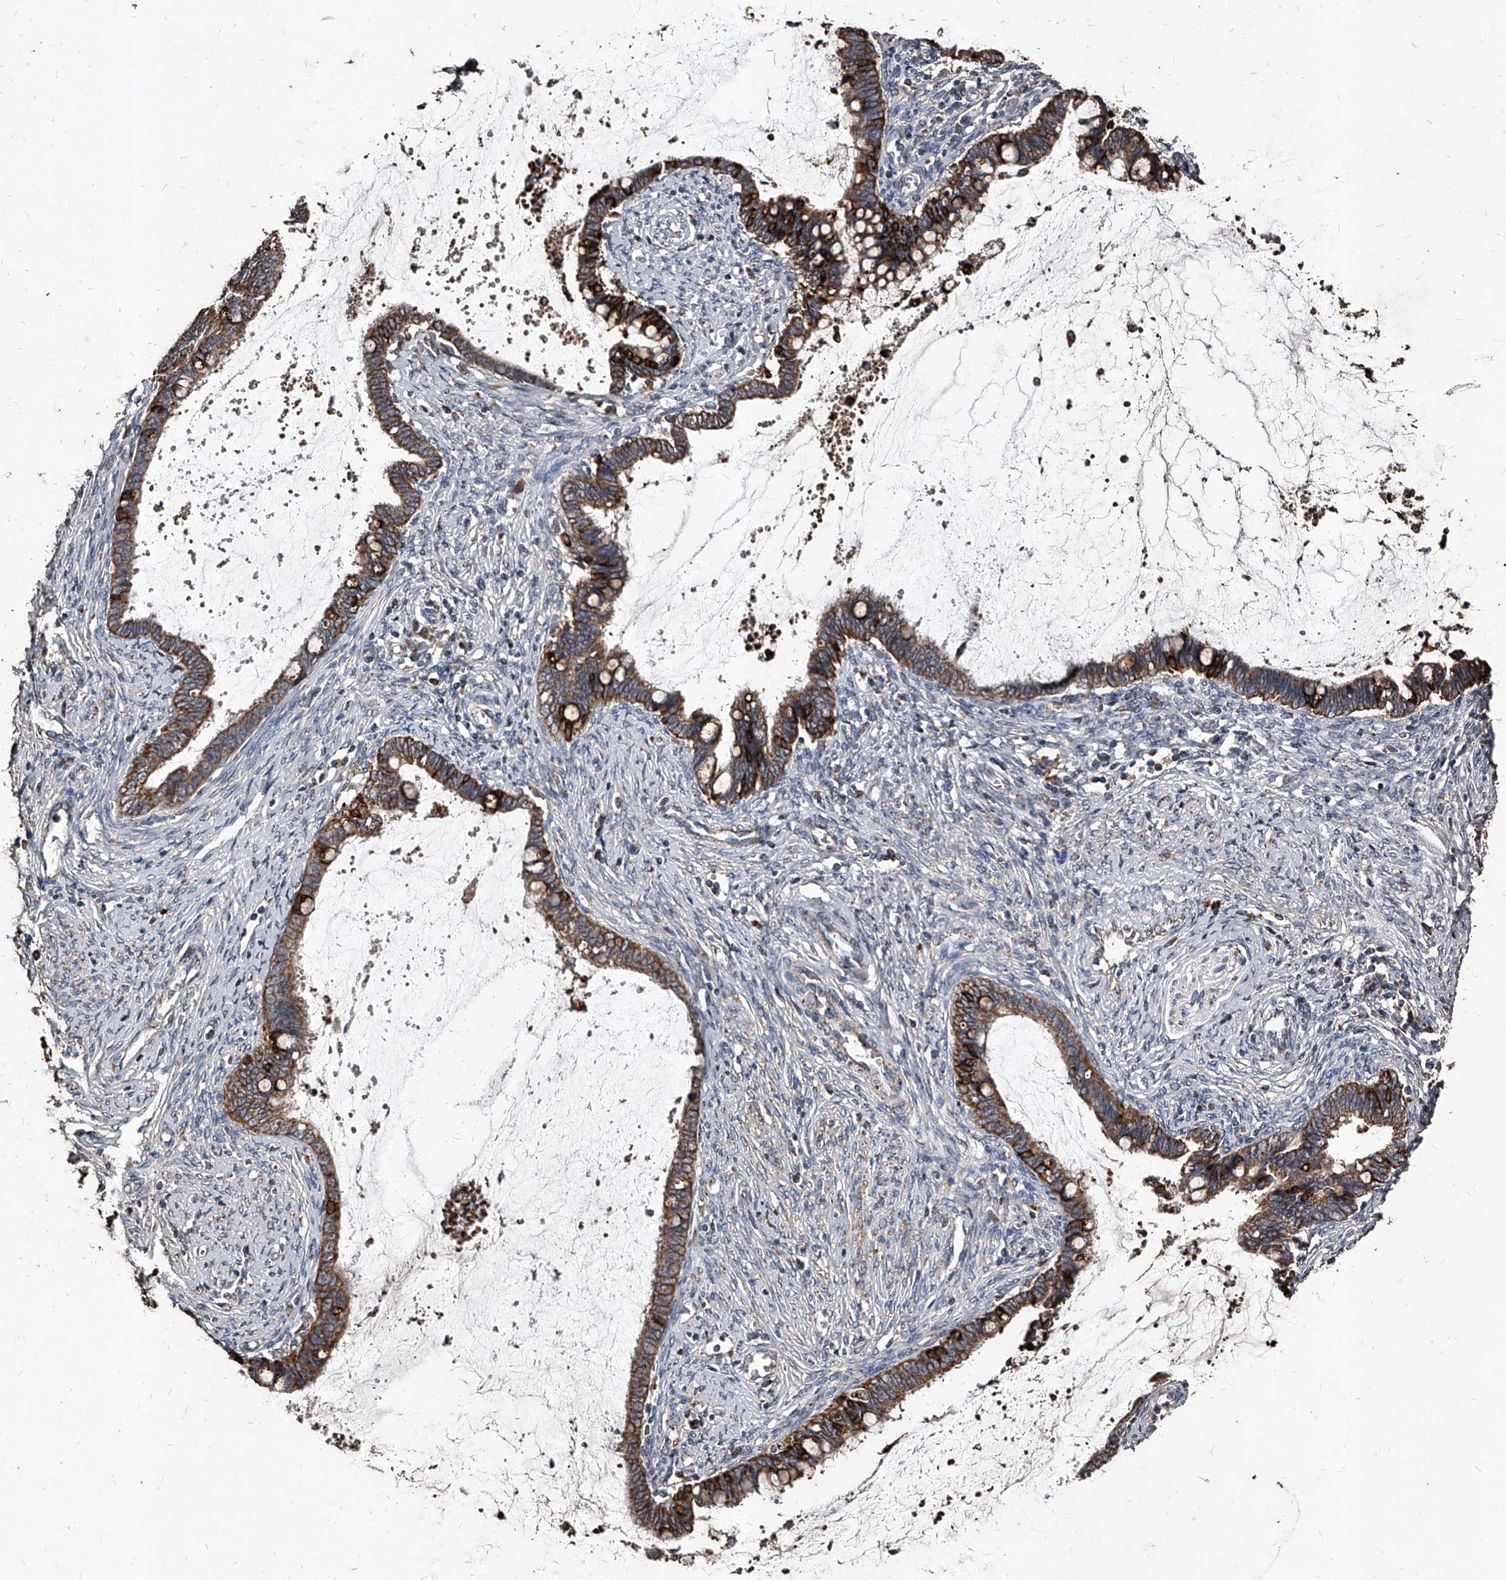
{"staining": {"intensity": "strong", "quantity": ">75%", "location": "cytoplasmic/membranous"}, "tissue": "cervical cancer", "cell_type": "Tumor cells", "image_type": "cancer", "snomed": [{"axis": "morphology", "description": "Adenocarcinoma, NOS"}, {"axis": "topography", "description": "Cervix"}], "caption": "Immunohistochemical staining of human cervical adenocarcinoma demonstrates strong cytoplasmic/membranous protein positivity in approximately >75% of tumor cells.", "gene": "GPR183", "patient": {"sex": "female", "age": 44}}